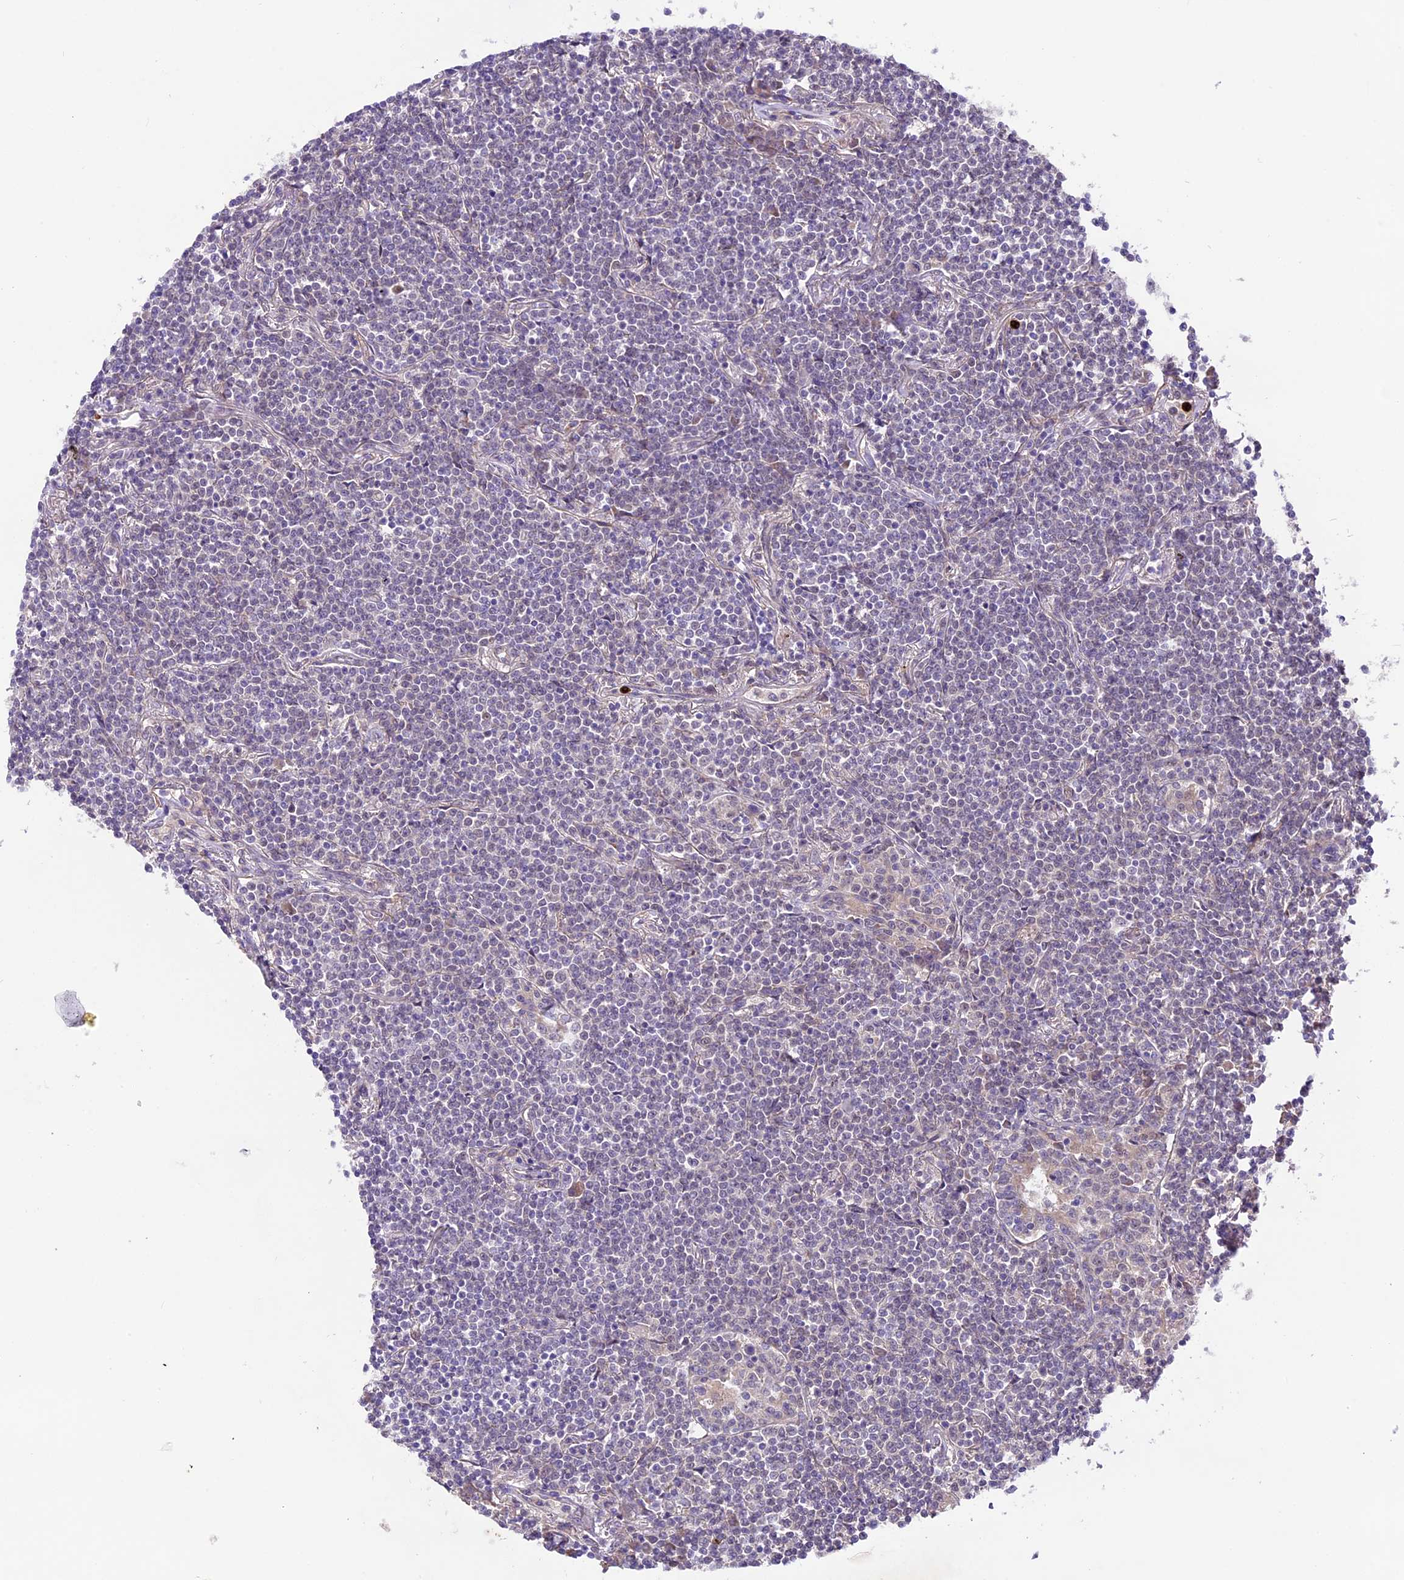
{"staining": {"intensity": "negative", "quantity": "none", "location": "none"}, "tissue": "lymphoma", "cell_type": "Tumor cells", "image_type": "cancer", "snomed": [{"axis": "morphology", "description": "Malignant lymphoma, non-Hodgkin's type, Low grade"}, {"axis": "topography", "description": "Lung"}], "caption": "Photomicrograph shows no protein expression in tumor cells of low-grade malignant lymphoma, non-Hodgkin's type tissue.", "gene": "SPRED1", "patient": {"sex": "female", "age": 71}}